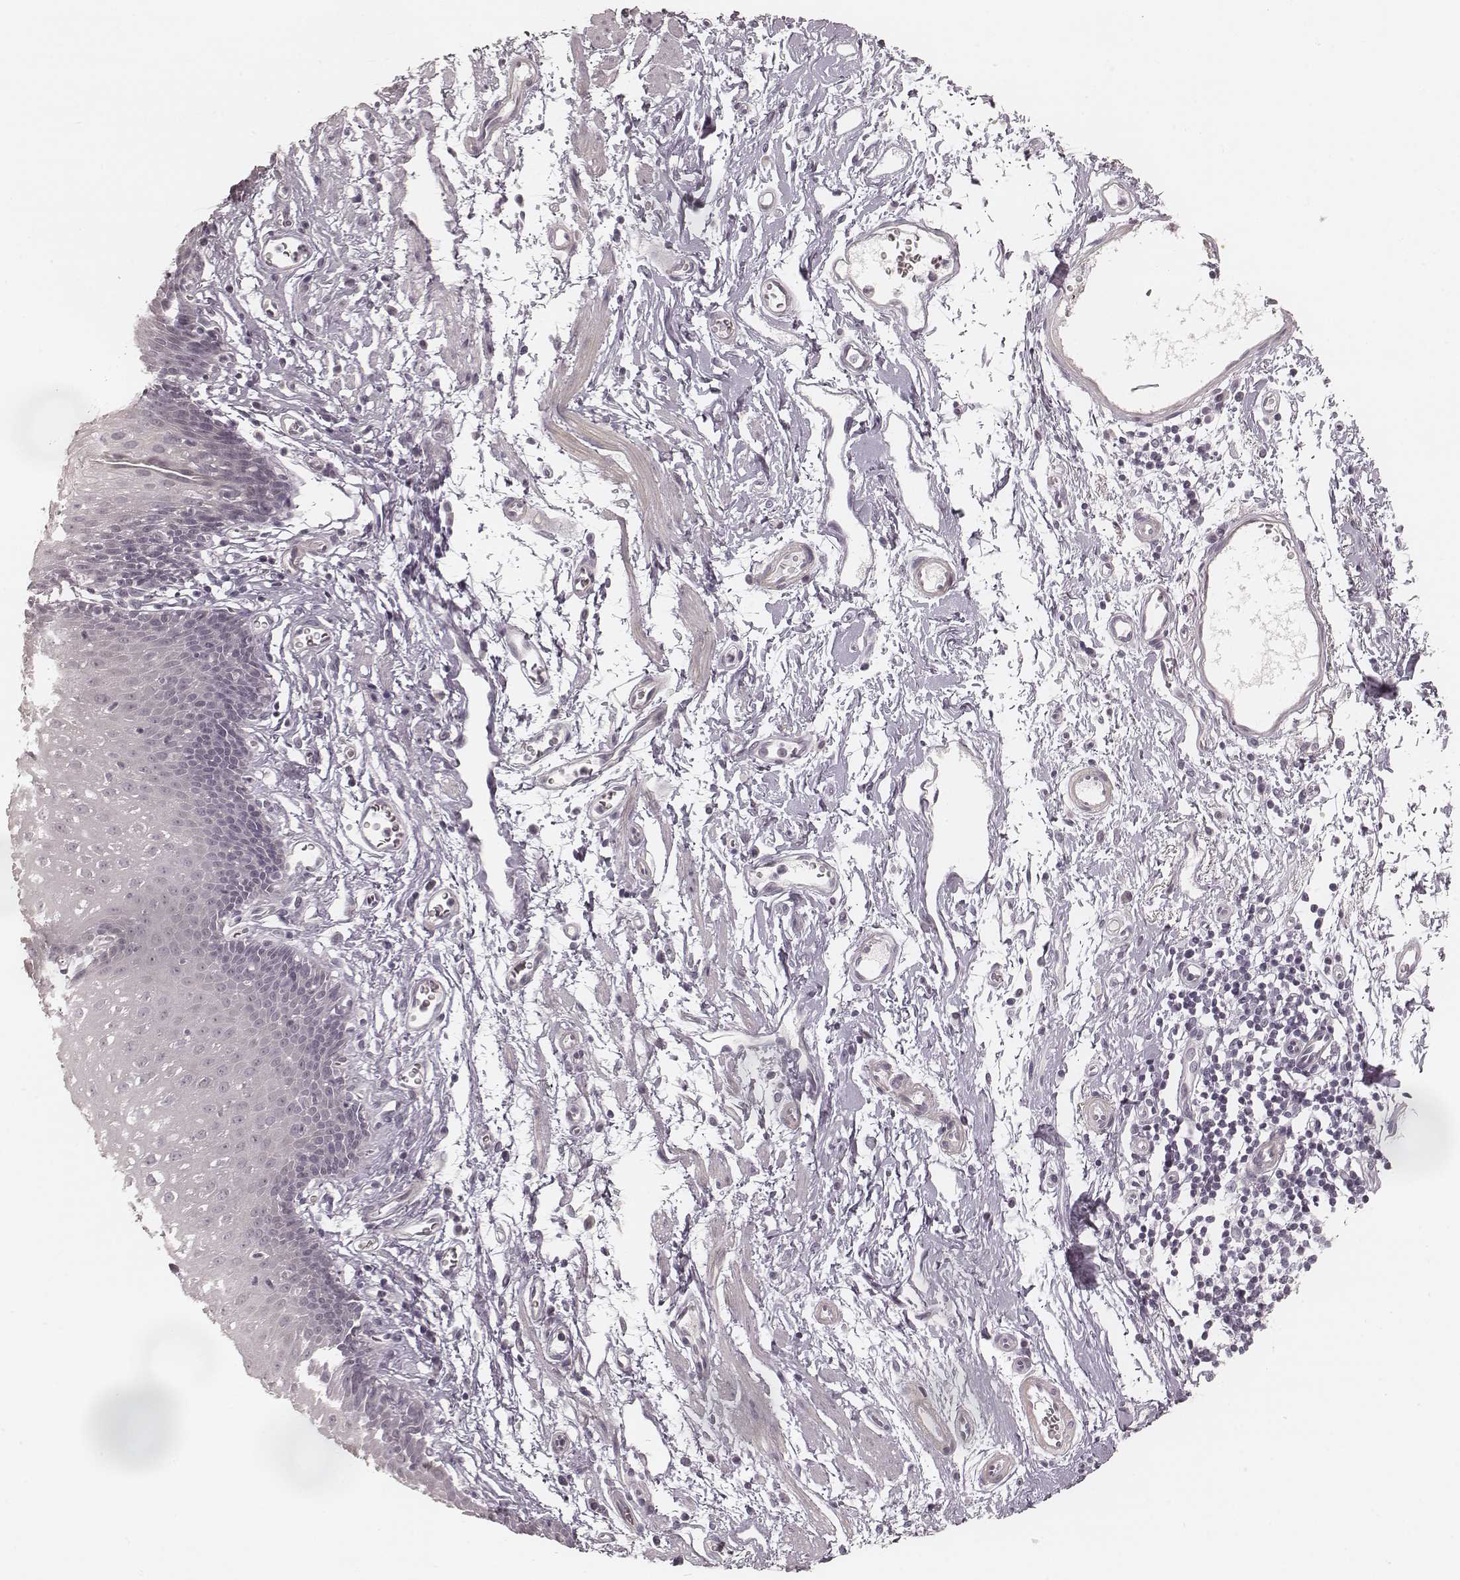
{"staining": {"intensity": "negative", "quantity": "none", "location": "none"}, "tissue": "esophagus", "cell_type": "Squamous epithelial cells", "image_type": "normal", "snomed": [{"axis": "morphology", "description": "Normal tissue, NOS"}, {"axis": "topography", "description": "Esophagus"}], "caption": "Immunohistochemistry (IHC) micrograph of unremarkable human esophagus stained for a protein (brown), which displays no positivity in squamous epithelial cells.", "gene": "SPATA24", "patient": {"sex": "male", "age": 72}}